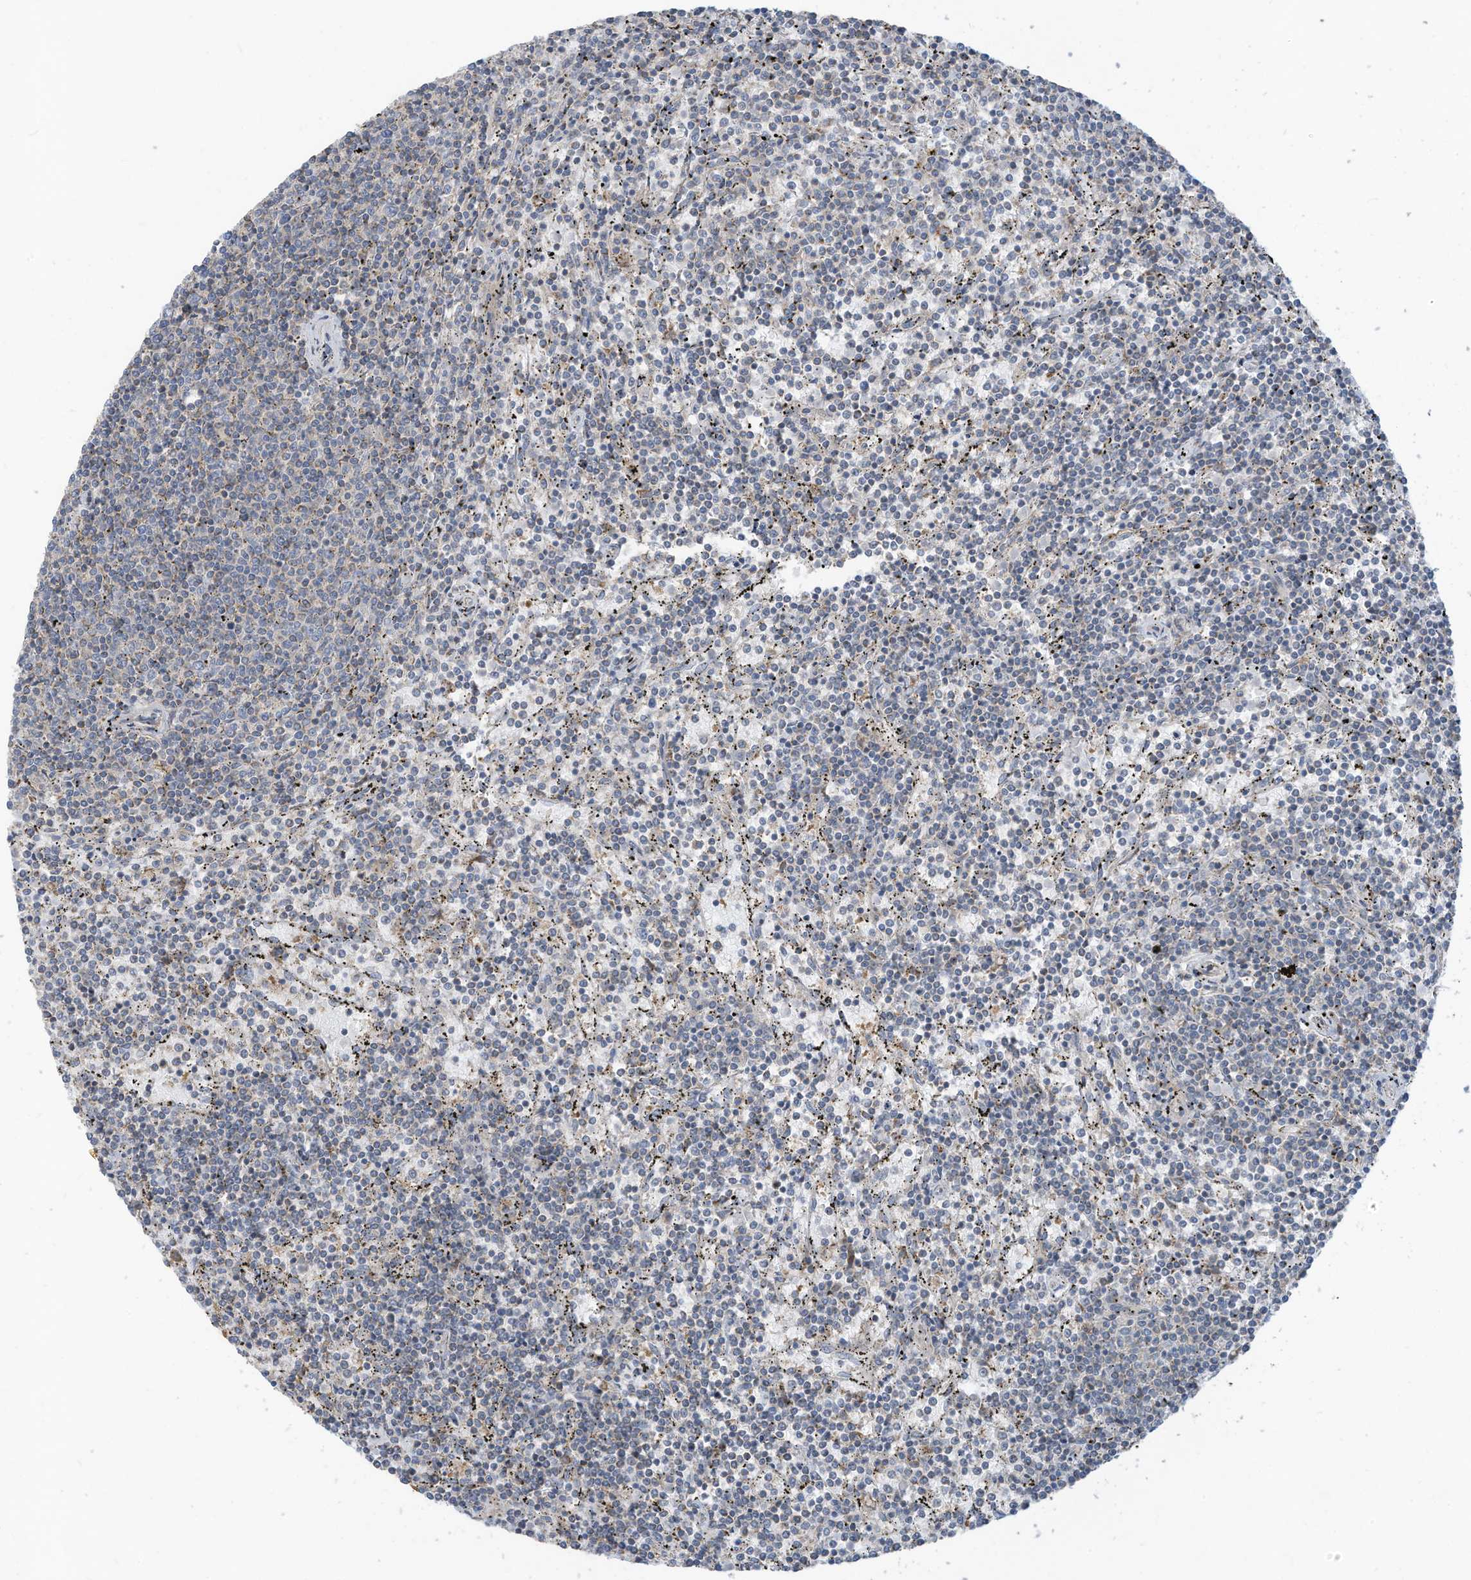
{"staining": {"intensity": "negative", "quantity": "none", "location": "none"}, "tissue": "lymphoma", "cell_type": "Tumor cells", "image_type": "cancer", "snomed": [{"axis": "morphology", "description": "Malignant lymphoma, non-Hodgkin's type, Low grade"}, {"axis": "topography", "description": "Spleen"}], "caption": "High power microscopy photomicrograph of an immunohistochemistry histopathology image of malignant lymphoma, non-Hodgkin's type (low-grade), revealing no significant staining in tumor cells. Brightfield microscopy of immunohistochemistry (IHC) stained with DAB (3,3'-diaminobenzidine) (brown) and hematoxylin (blue), captured at high magnification.", "gene": "GTPBP2", "patient": {"sex": "female", "age": 50}}